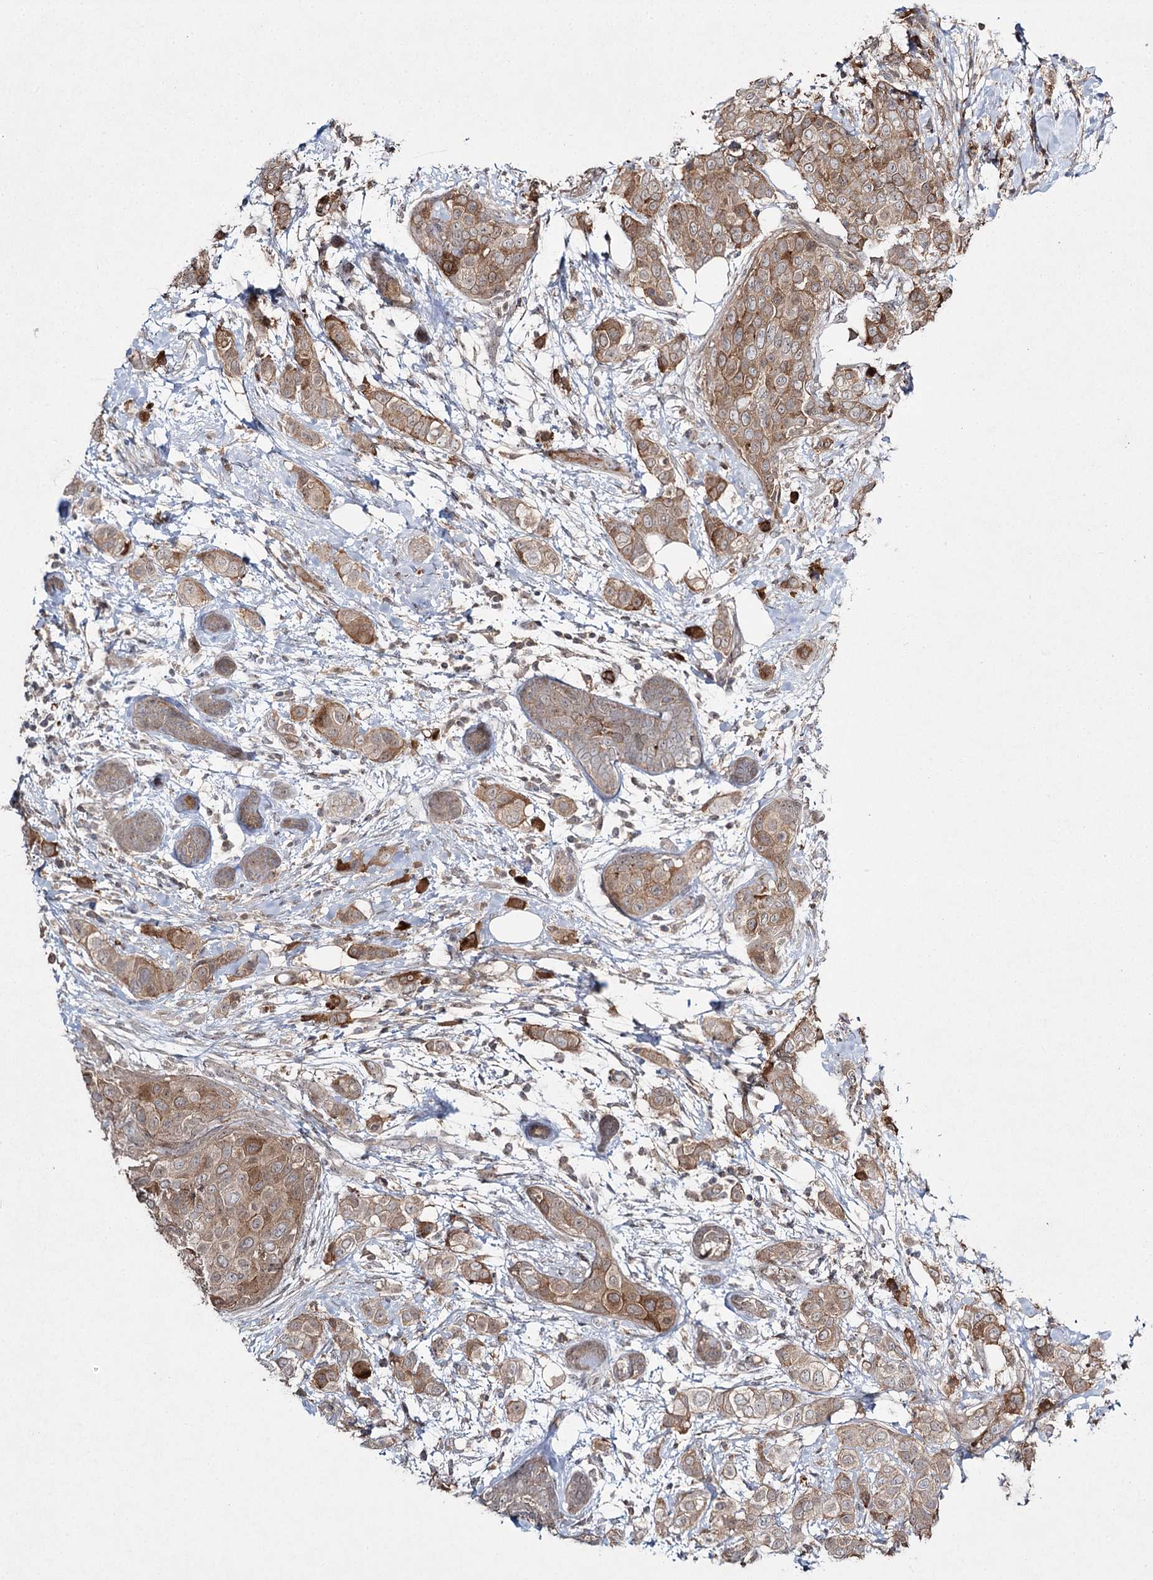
{"staining": {"intensity": "moderate", "quantity": "25%-75%", "location": "cytoplasmic/membranous"}, "tissue": "breast cancer", "cell_type": "Tumor cells", "image_type": "cancer", "snomed": [{"axis": "morphology", "description": "Lobular carcinoma"}, {"axis": "topography", "description": "Breast"}], "caption": "A brown stain shows moderate cytoplasmic/membranous staining of a protein in human lobular carcinoma (breast) tumor cells. Using DAB (3,3'-diaminobenzidine) (brown) and hematoxylin (blue) stains, captured at high magnification using brightfield microscopy.", "gene": "WDR44", "patient": {"sex": "female", "age": 51}}